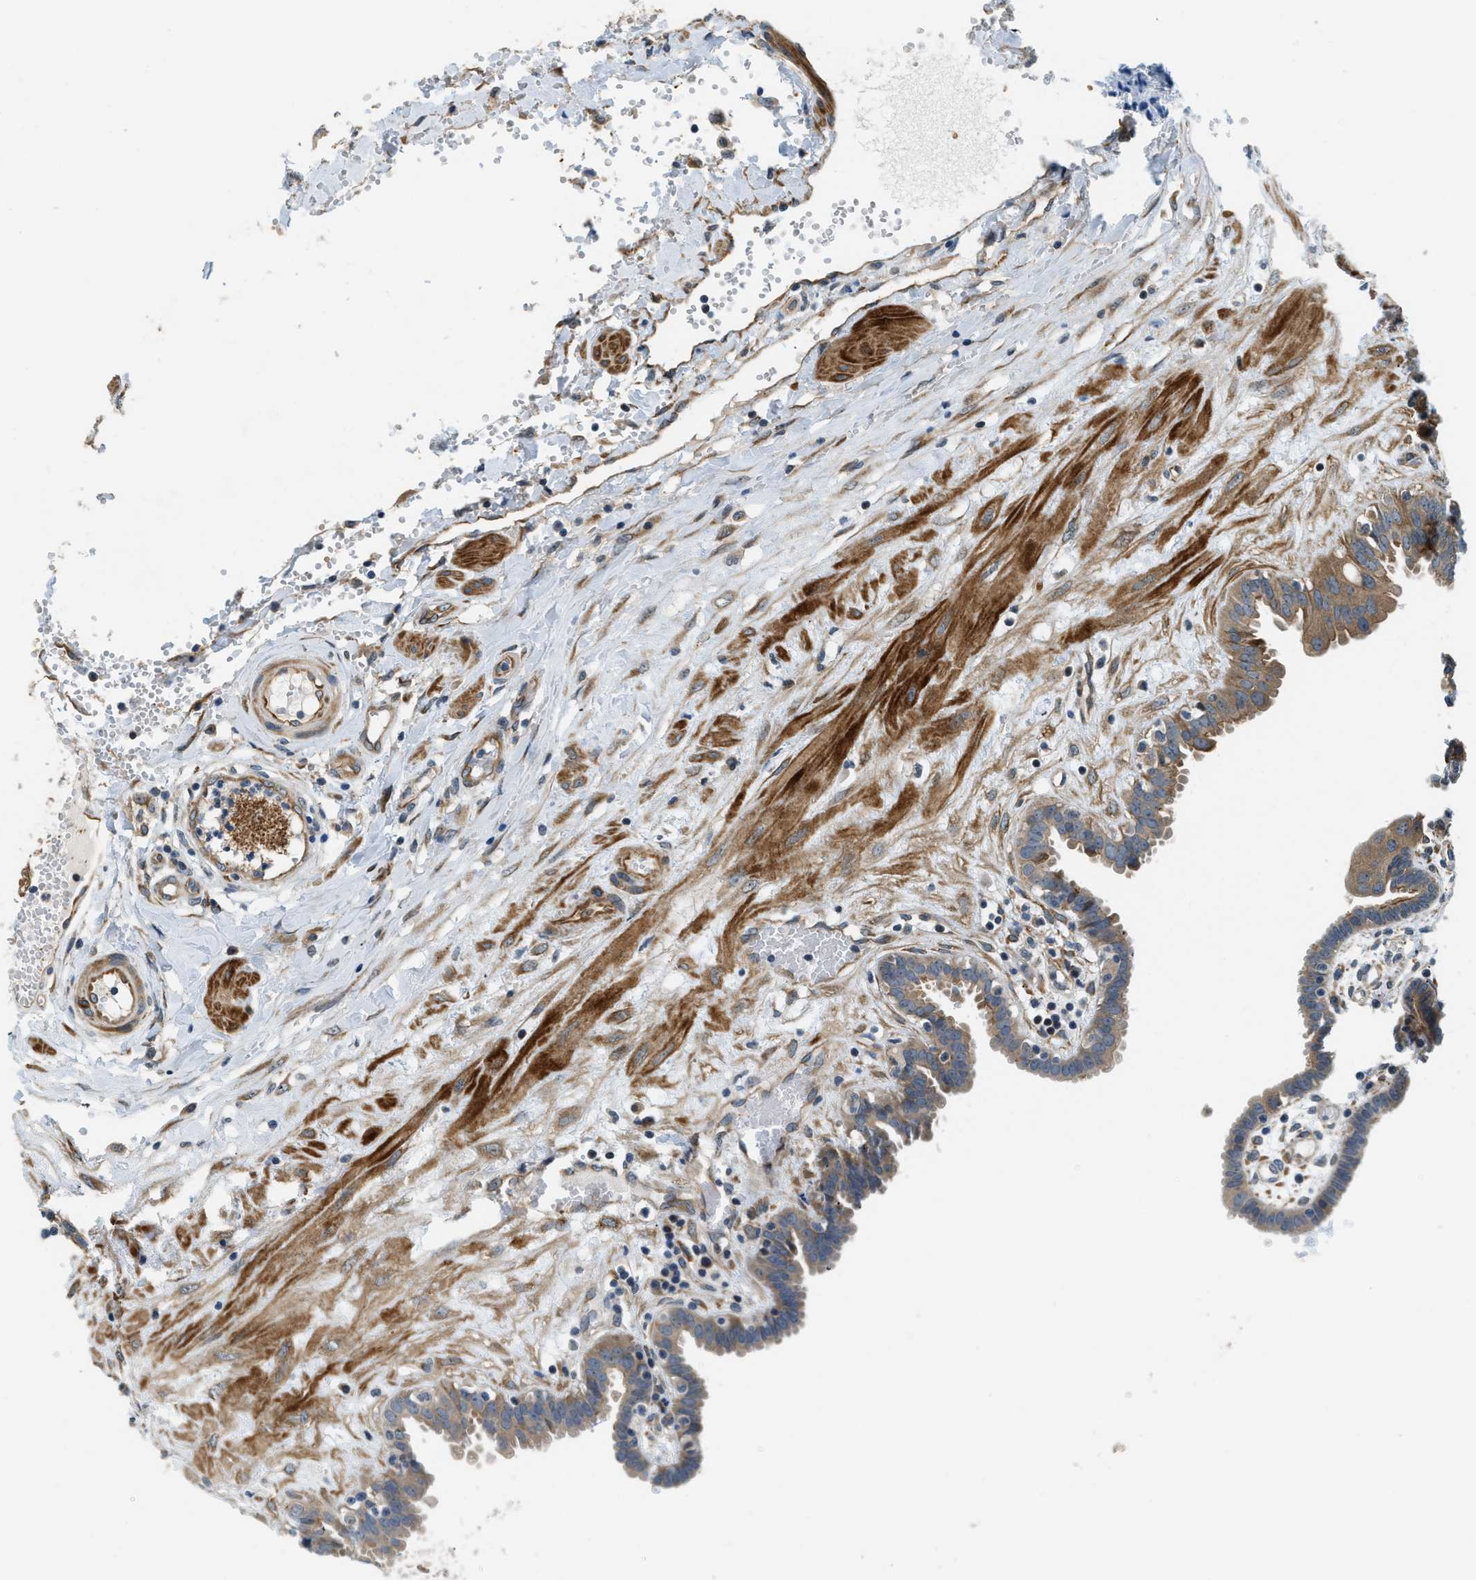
{"staining": {"intensity": "moderate", "quantity": ">75%", "location": "cytoplasmic/membranous"}, "tissue": "fallopian tube", "cell_type": "Glandular cells", "image_type": "normal", "snomed": [{"axis": "morphology", "description": "Normal tissue, NOS"}, {"axis": "topography", "description": "Fallopian tube"}, {"axis": "topography", "description": "Placenta"}], "caption": "A medium amount of moderate cytoplasmic/membranous staining is appreciated in about >75% of glandular cells in normal fallopian tube.", "gene": "ALOX12", "patient": {"sex": "female", "age": 32}}